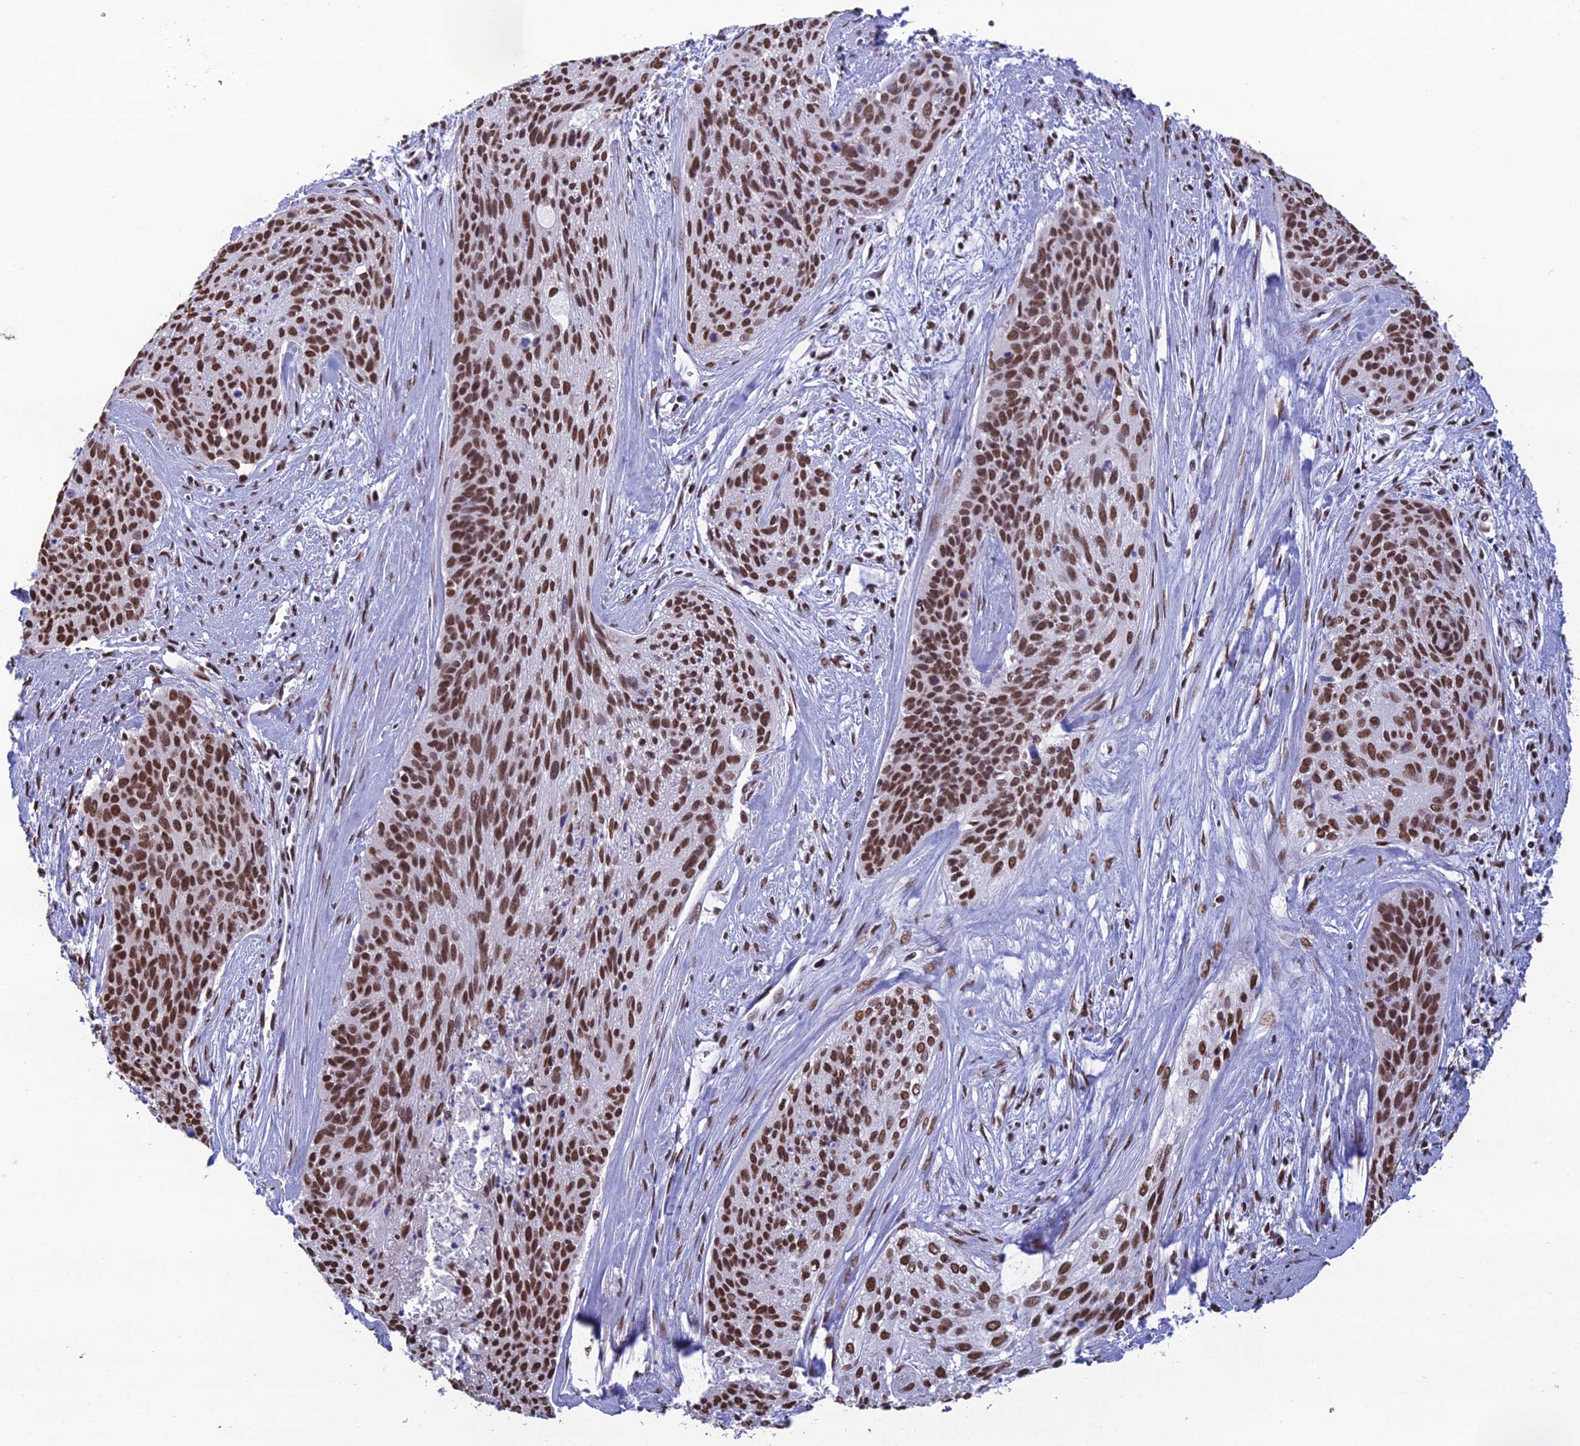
{"staining": {"intensity": "strong", "quantity": ">75%", "location": "nuclear"}, "tissue": "cervical cancer", "cell_type": "Tumor cells", "image_type": "cancer", "snomed": [{"axis": "morphology", "description": "Squamous cell carcinoma, NOS"}, {"axis": "topography", "description": "Cervix"}], "caption": "There is high levels of strong nuclear expression in tumor cells of cervical cancer (squamous cell carcinoma), as demonstrated by immunohistochemical staining (brown color).", "gene": "PRAMEF12", "patient": {"sex": "female", "age": 55}}